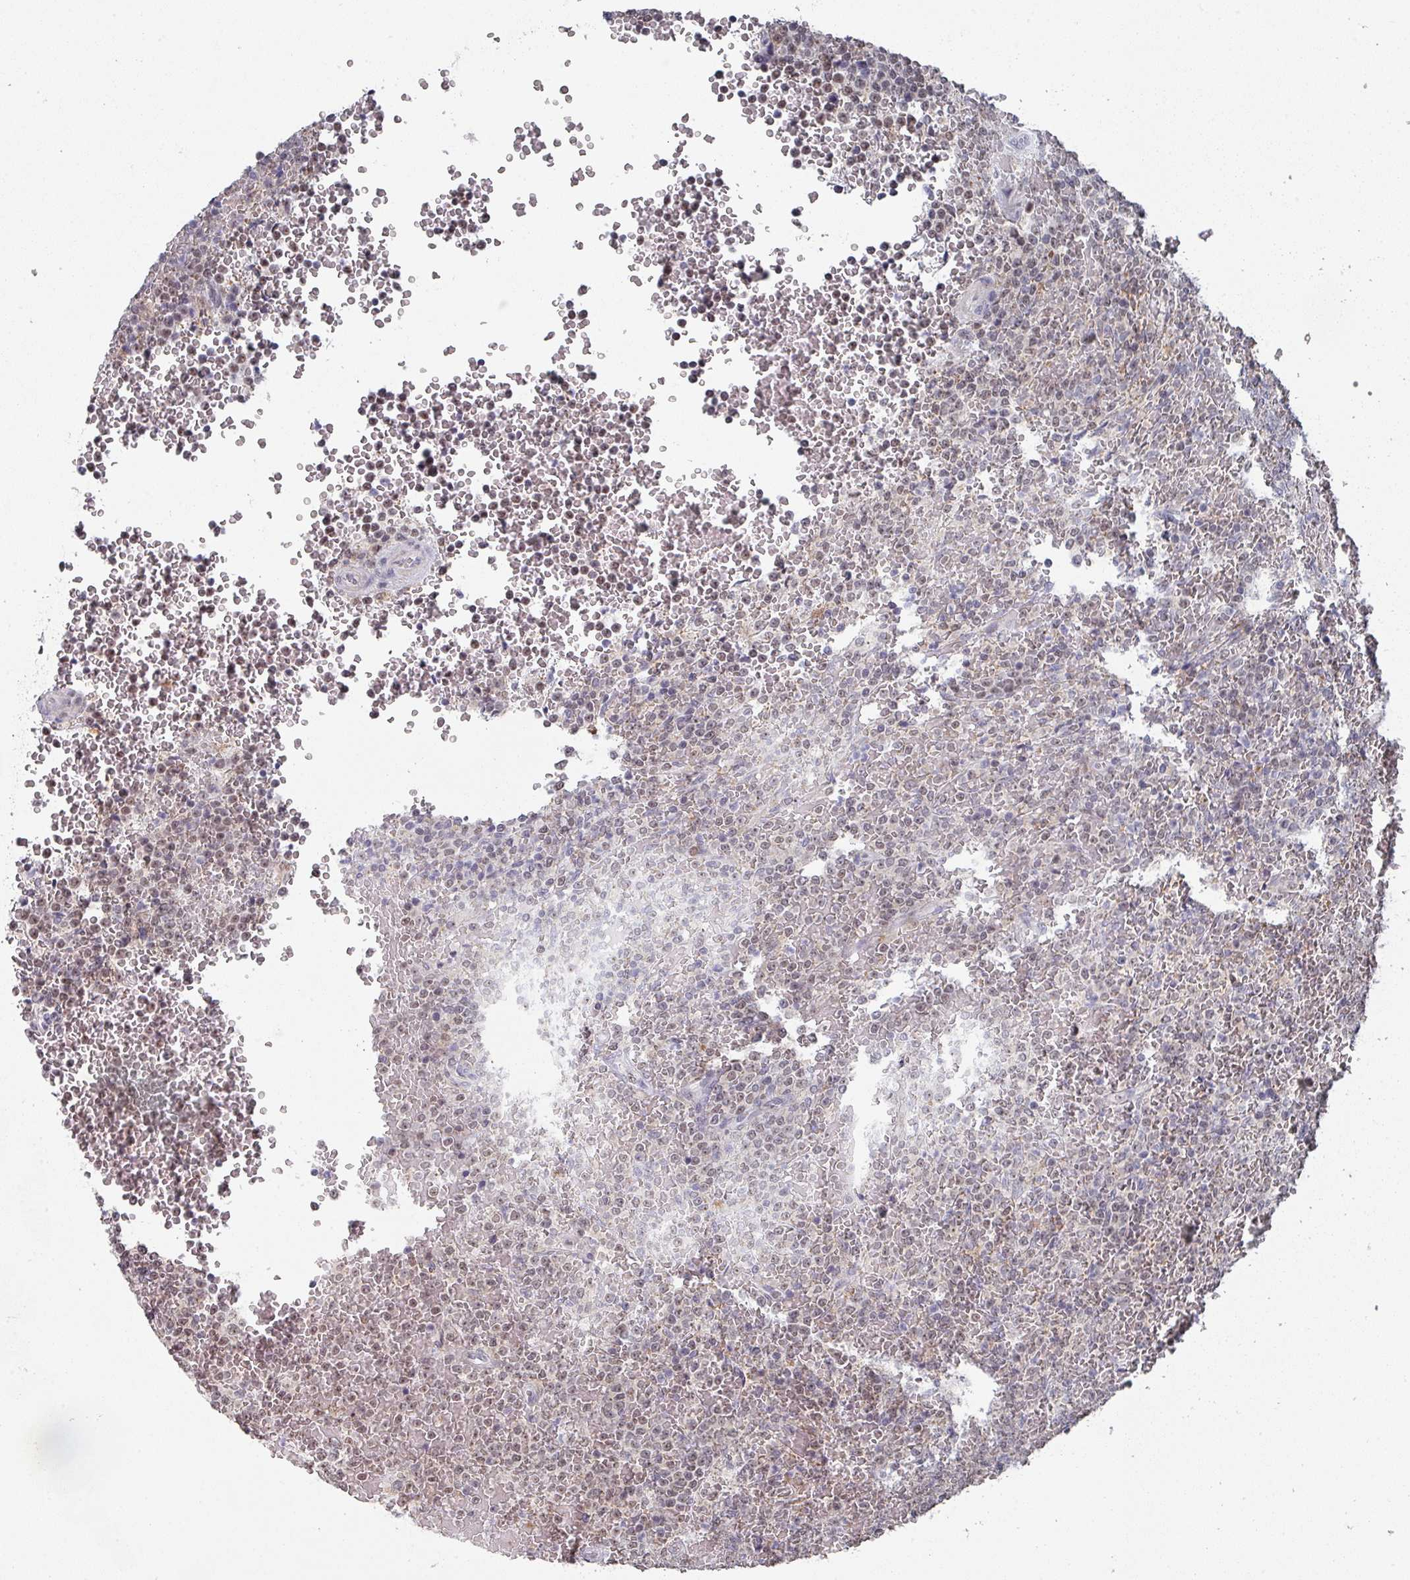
{"staining": {"intensity": "weak", "quantity": "25%-75%", "location": "nuclear"}, "tissue": "lymphoma", "cell_type": "Tumor cells", "image_type": "cancer", "snomed": [{"axis": "morphology", "description": "Malignant lymphoma, non-Hodgkin's type, Low grade"}, {"axis": "topography", "description": "Spleen"}], "caption": "Tumor cells display weak nuclear staining in about 25%-75% of cells in lymphoma.", "gene": "ZNF654", "patient": {"sex": "male", "age": 60}}